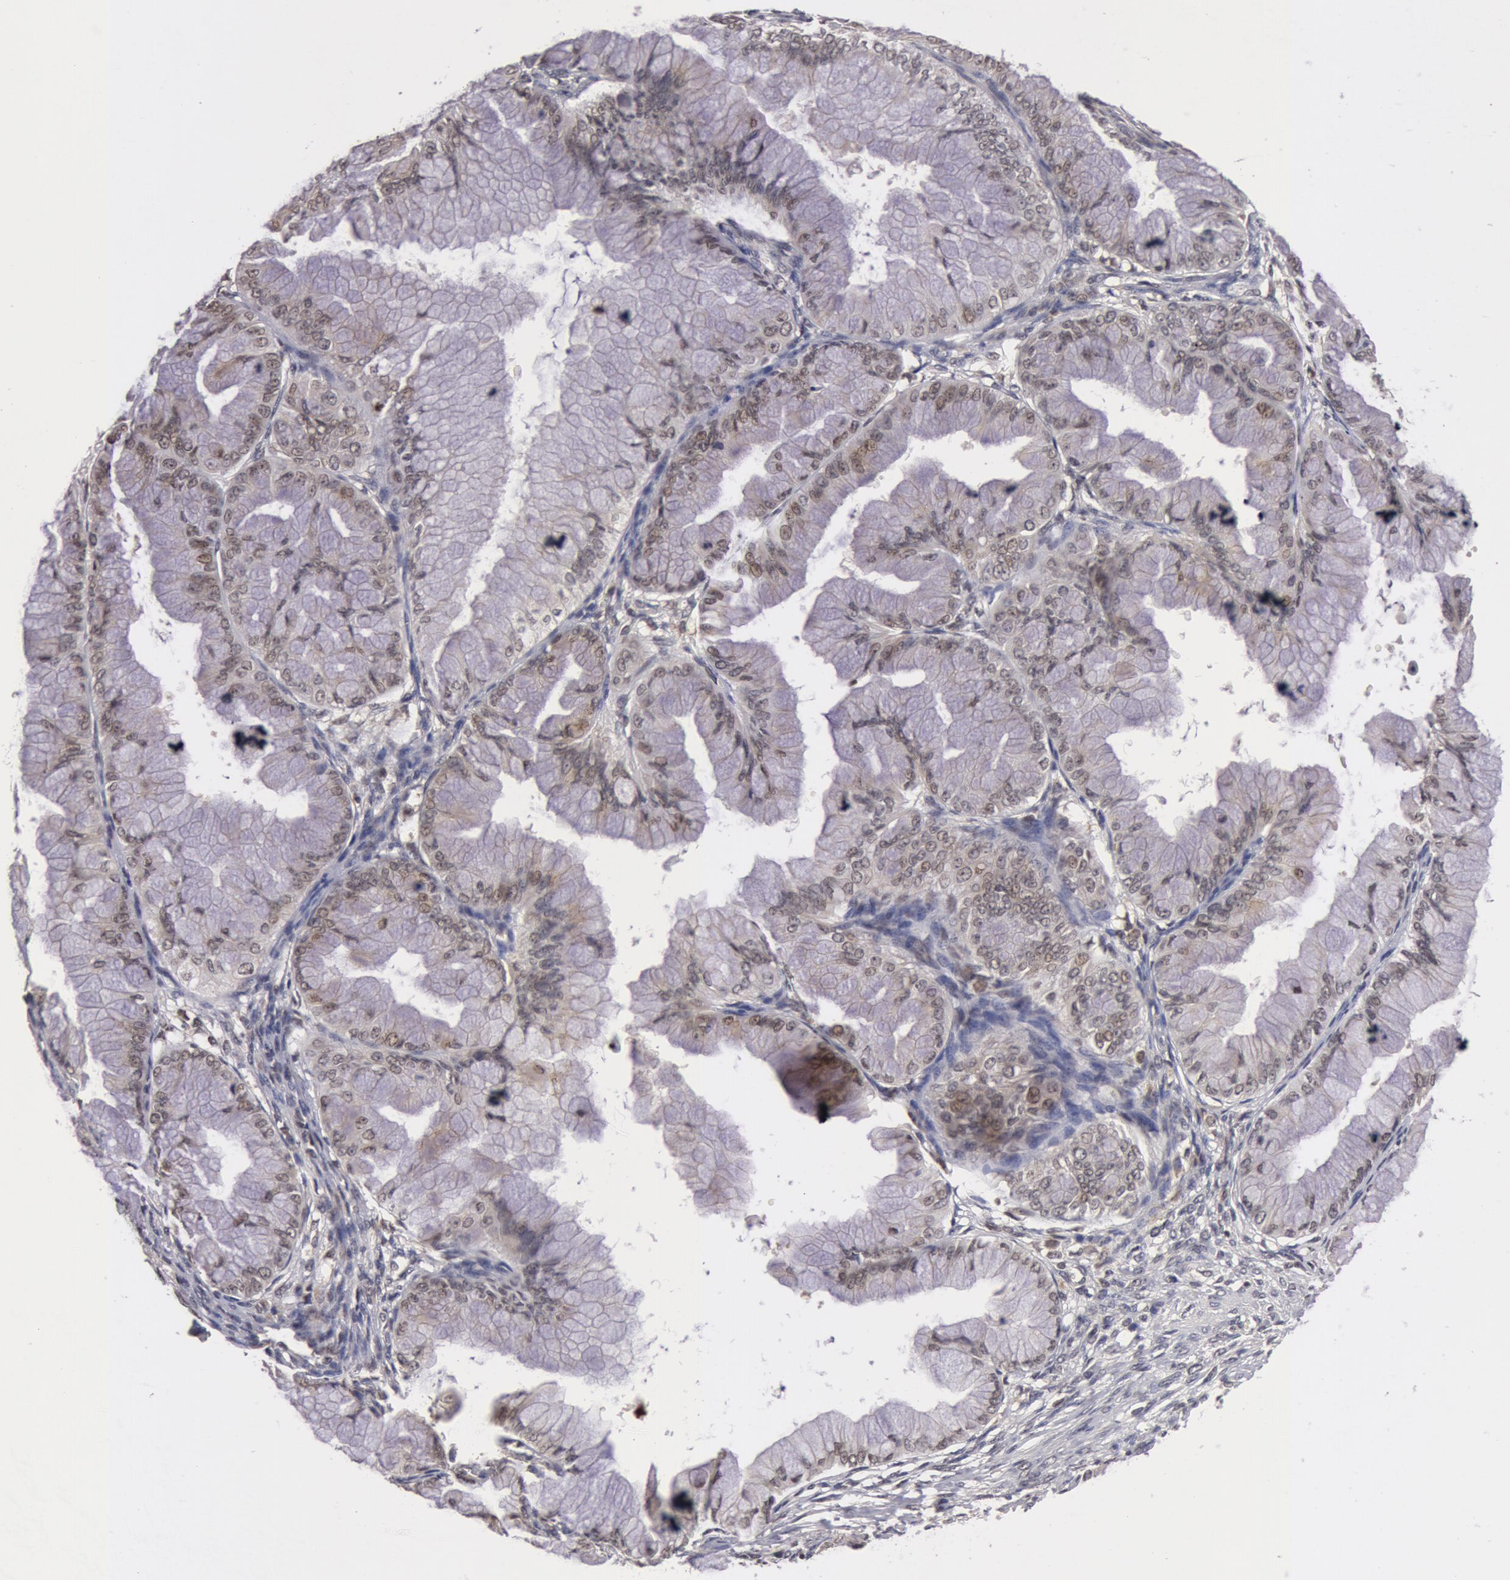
{"staining": {"intensity": "negative", "quantity": "none", "location": "none"}, "tissue": "ovarian cancer", "cell_type": "Tumor cells", "image_type": "cancer", "snomed": [{"axis": "morphology", "description": "Cystadenocarcinoma, mucinous, NOS"}, {"axis": "topography", "description": "Ovary"}], "caption": "Immunohistochemical staining of ovarian cancer (mucinous cystadenocarcinoma) reveals no significant positivity in tumor cells.", "gene": "ZNF350", "patient": {"sex": "female", "age": 63}}